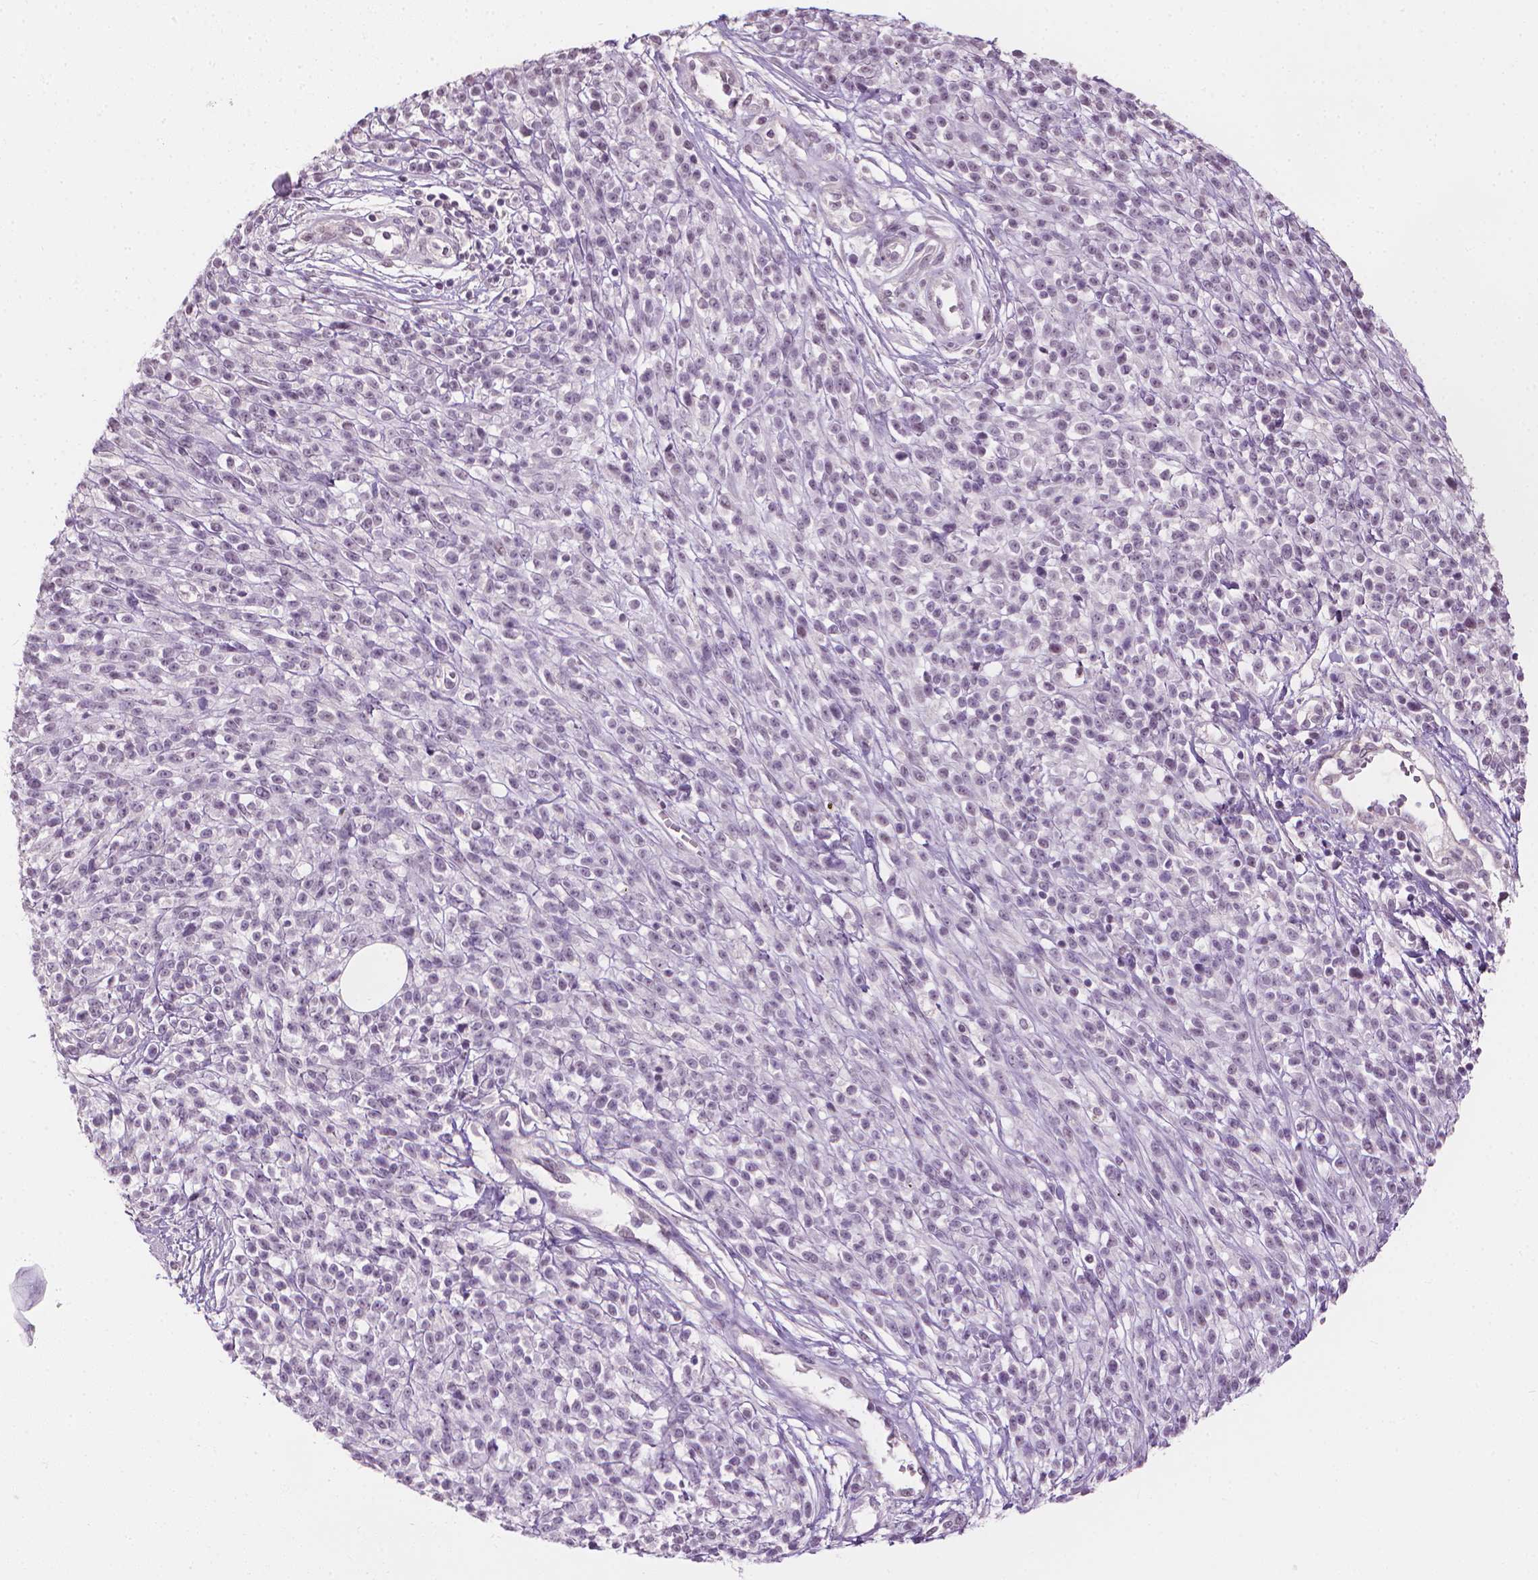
{"staining": {"intensity": "negative", "quantity": "none", "location": "none"}, "tissue": "melanoma", "cell_type": "Tumor cells", "image_type": "cancer", "snomed": [{"axis": "morphology", "description": "Malignant melanoma, NOS"}, {"axis": "topography", "description": "Skin"}, {"axis": "topography", "description": "Skin of trunk"}], "caption": "An IHC image of malignant melanoma is shown. There is no staining in tumor cells of malignant melanoma.", "gene": "SAXO2", "patient": {"sex": "male", "age": 74}}